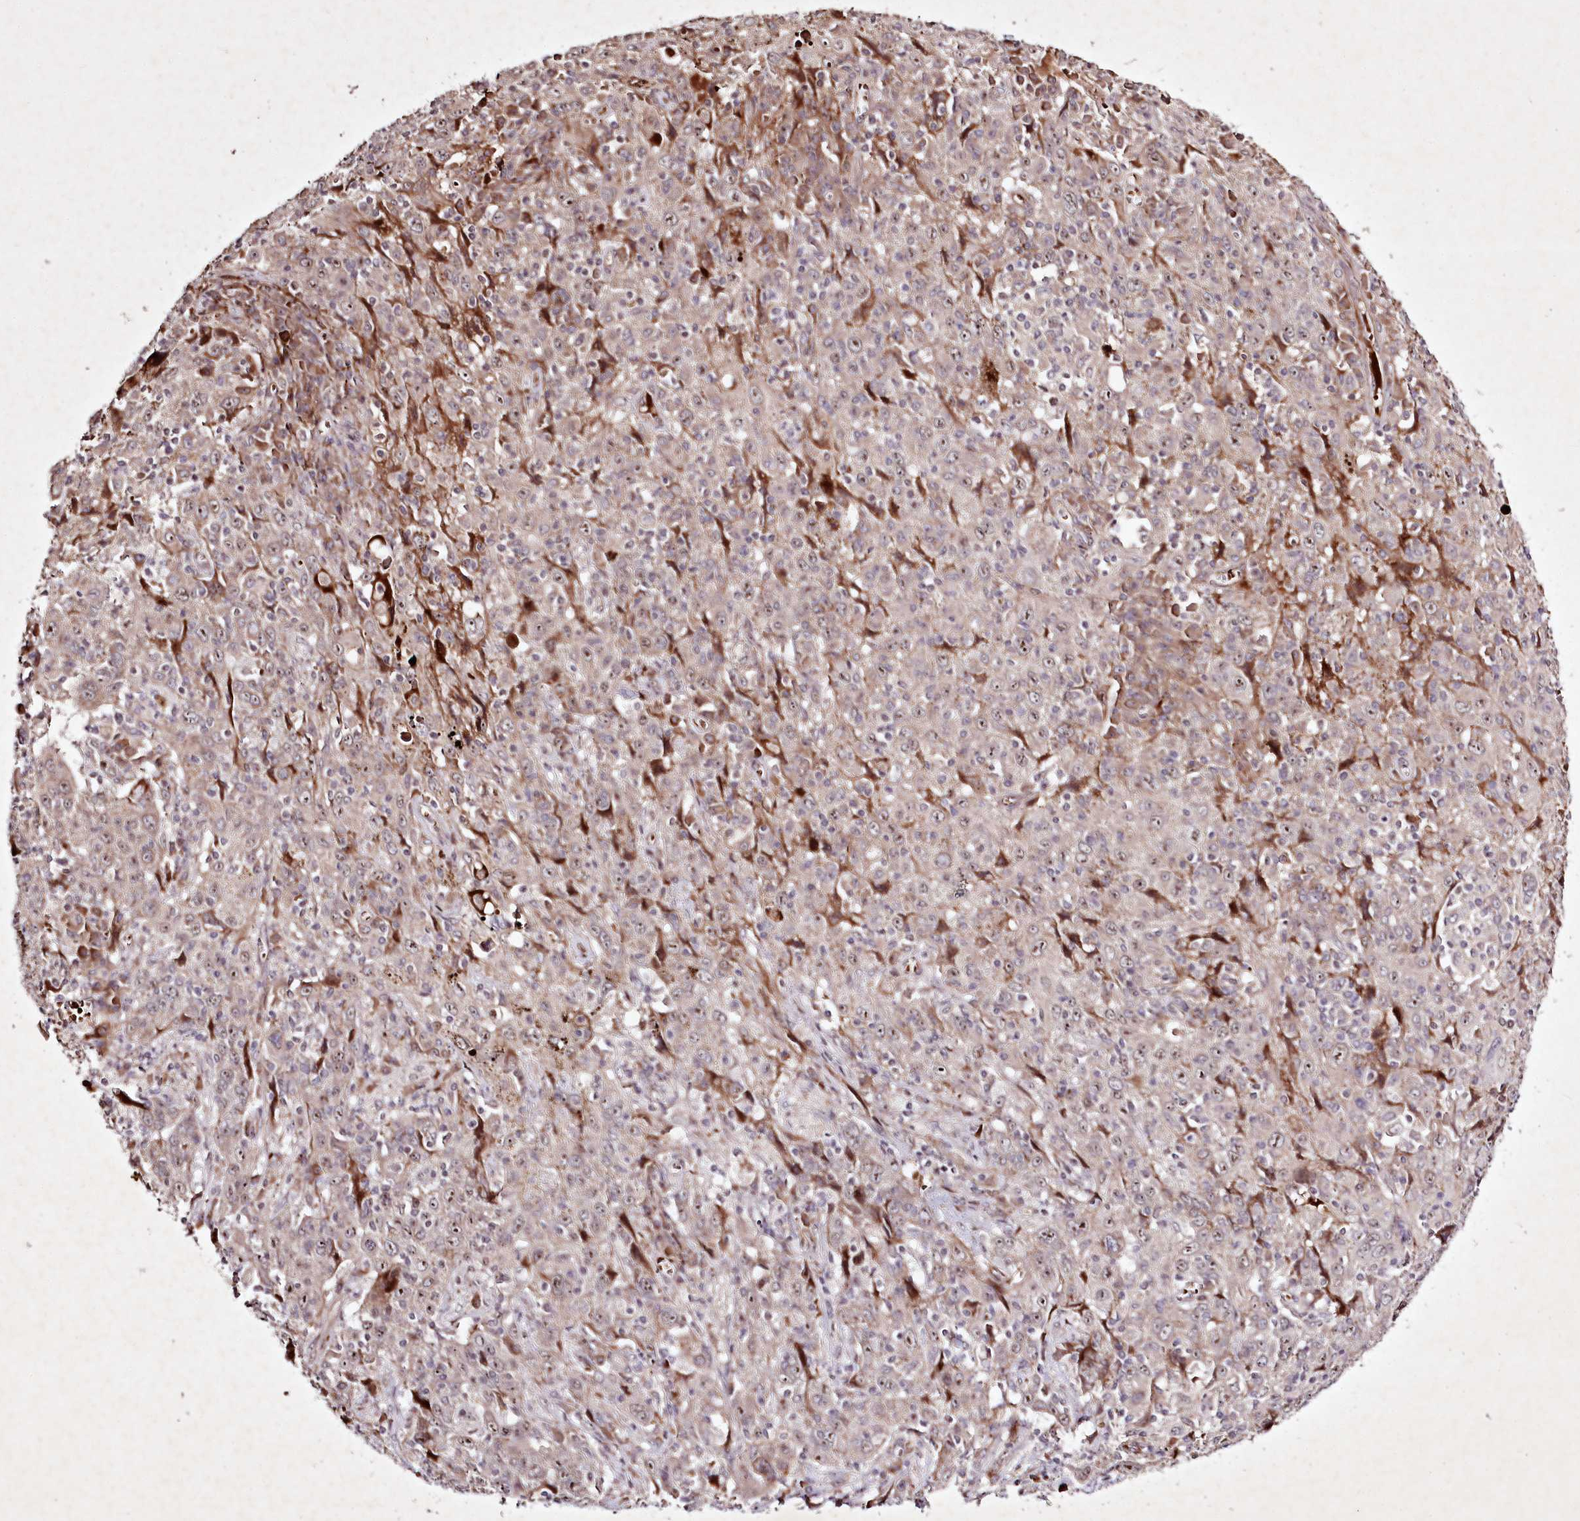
{"staining": {"intensity": "weak", "quantity": "<25%", "location": "cytoplasmic/membranous,nuclear"}, "tissue": "cervical cancer", "cell_type": "Tumor cells", "image_type": "cancer", "snomed": [{"axis": "morphology", "description": "Squamous cell carcinoma, NOS"}, {"axis": "topography", "description": "Cervix"}], "caption": "This is a histopathology image of immunohistochemistry staining of cervical cancer (squamous cell carcinoma), which shows no staining in tumor cells.", "gene": "DMP1", "patient": {"sex": "female", "age": 46}}